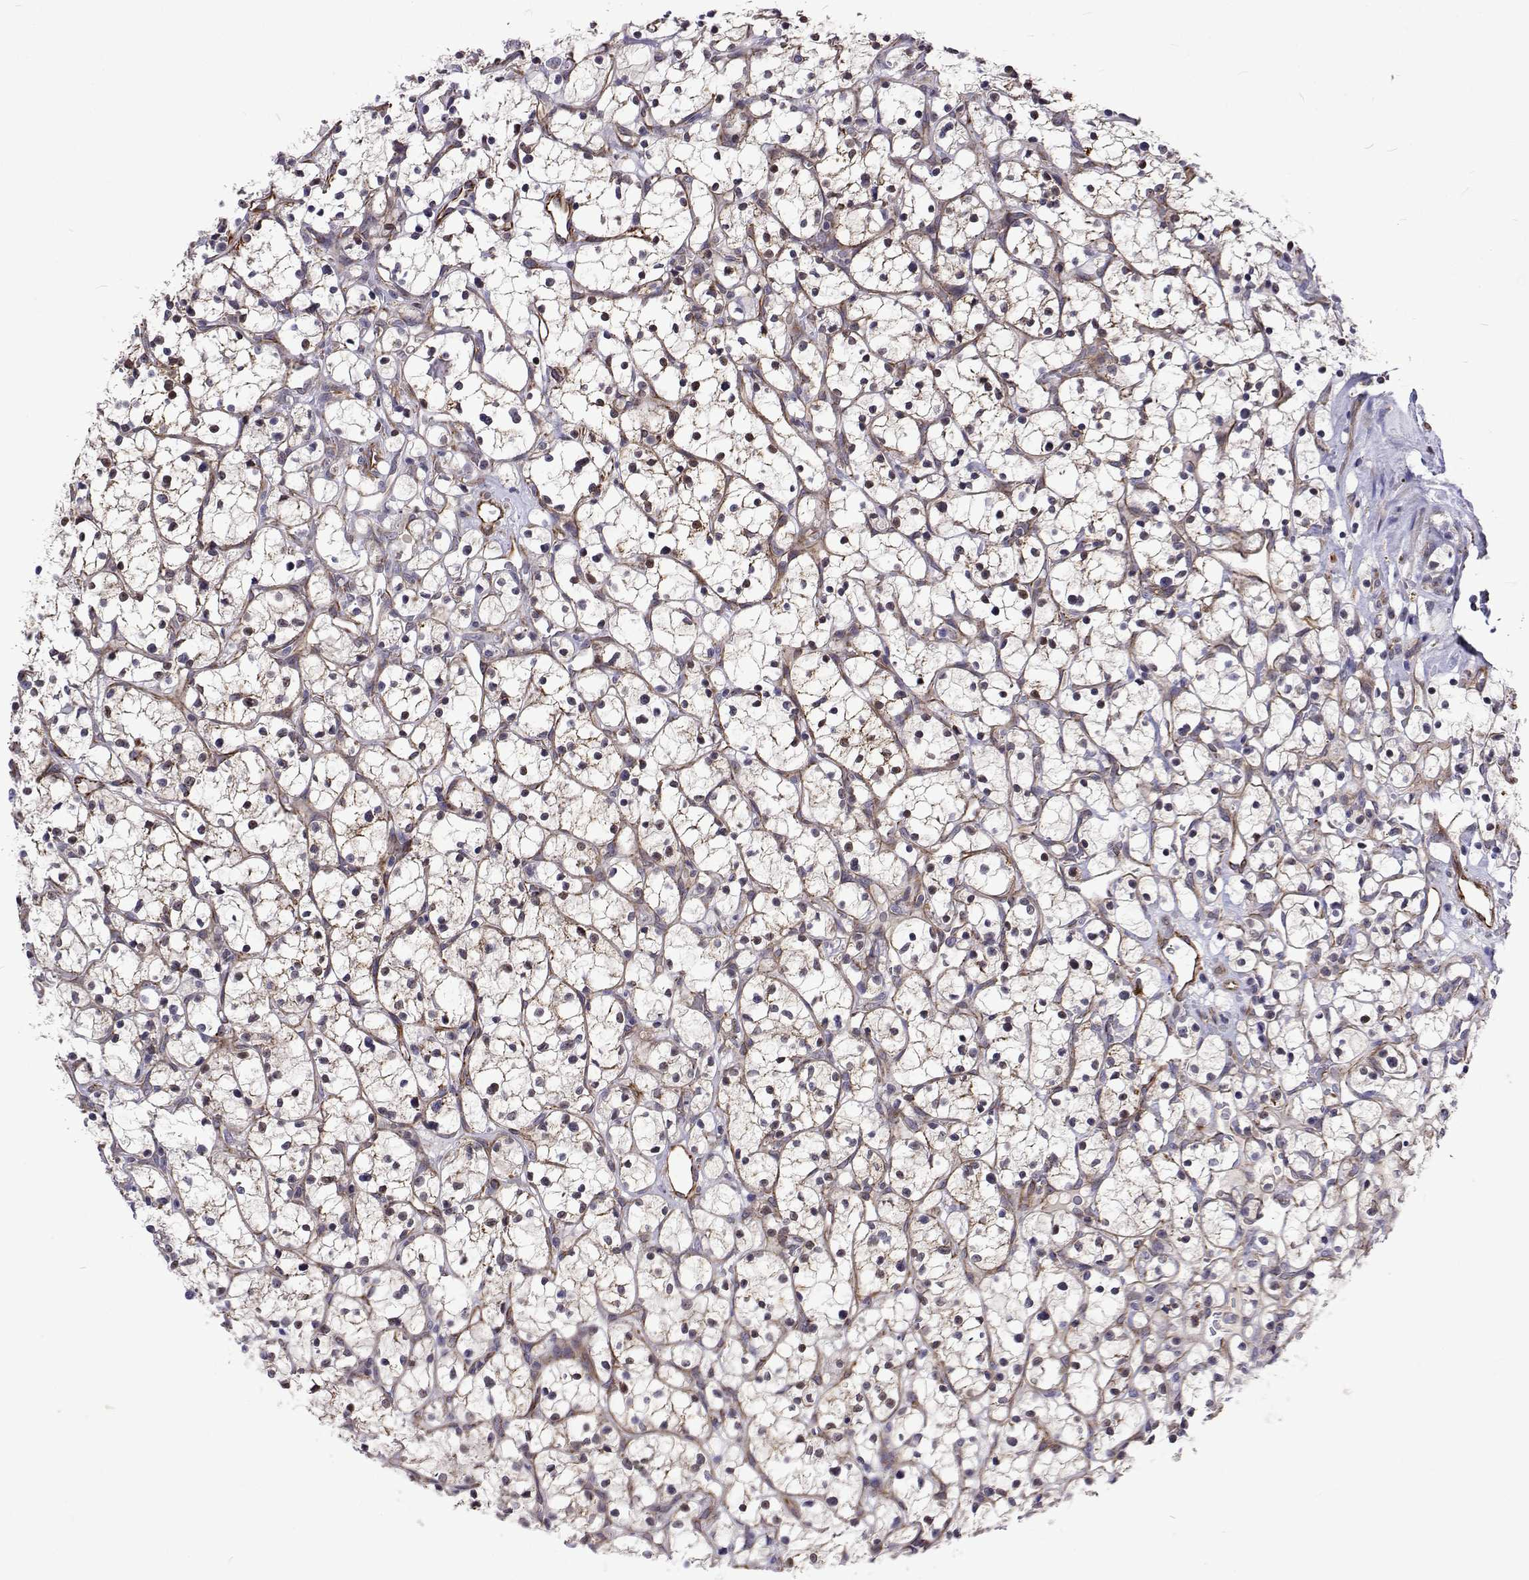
{"staining": {"intensity": "moderate", "quantity": "<25%", "location": "cytoplasmic/membranous"}, "tissue": "renal cancer", "cell_type": "Tumor cells", "image_type": "cancer", "snomed": [{"axis": "morphology", "description": "Adenocarcinoma, NOS"}, {"axis": "topography", "description": "Kidney"}], "caption": "The immunohistochemical stain shows moderate cytoplasmic/membranous positivity in tumor cells of renal cancer (adenocarcinoma) tissue.", "gene": "DHTKD1", "patient": {"sex": "female", "age": 64}}